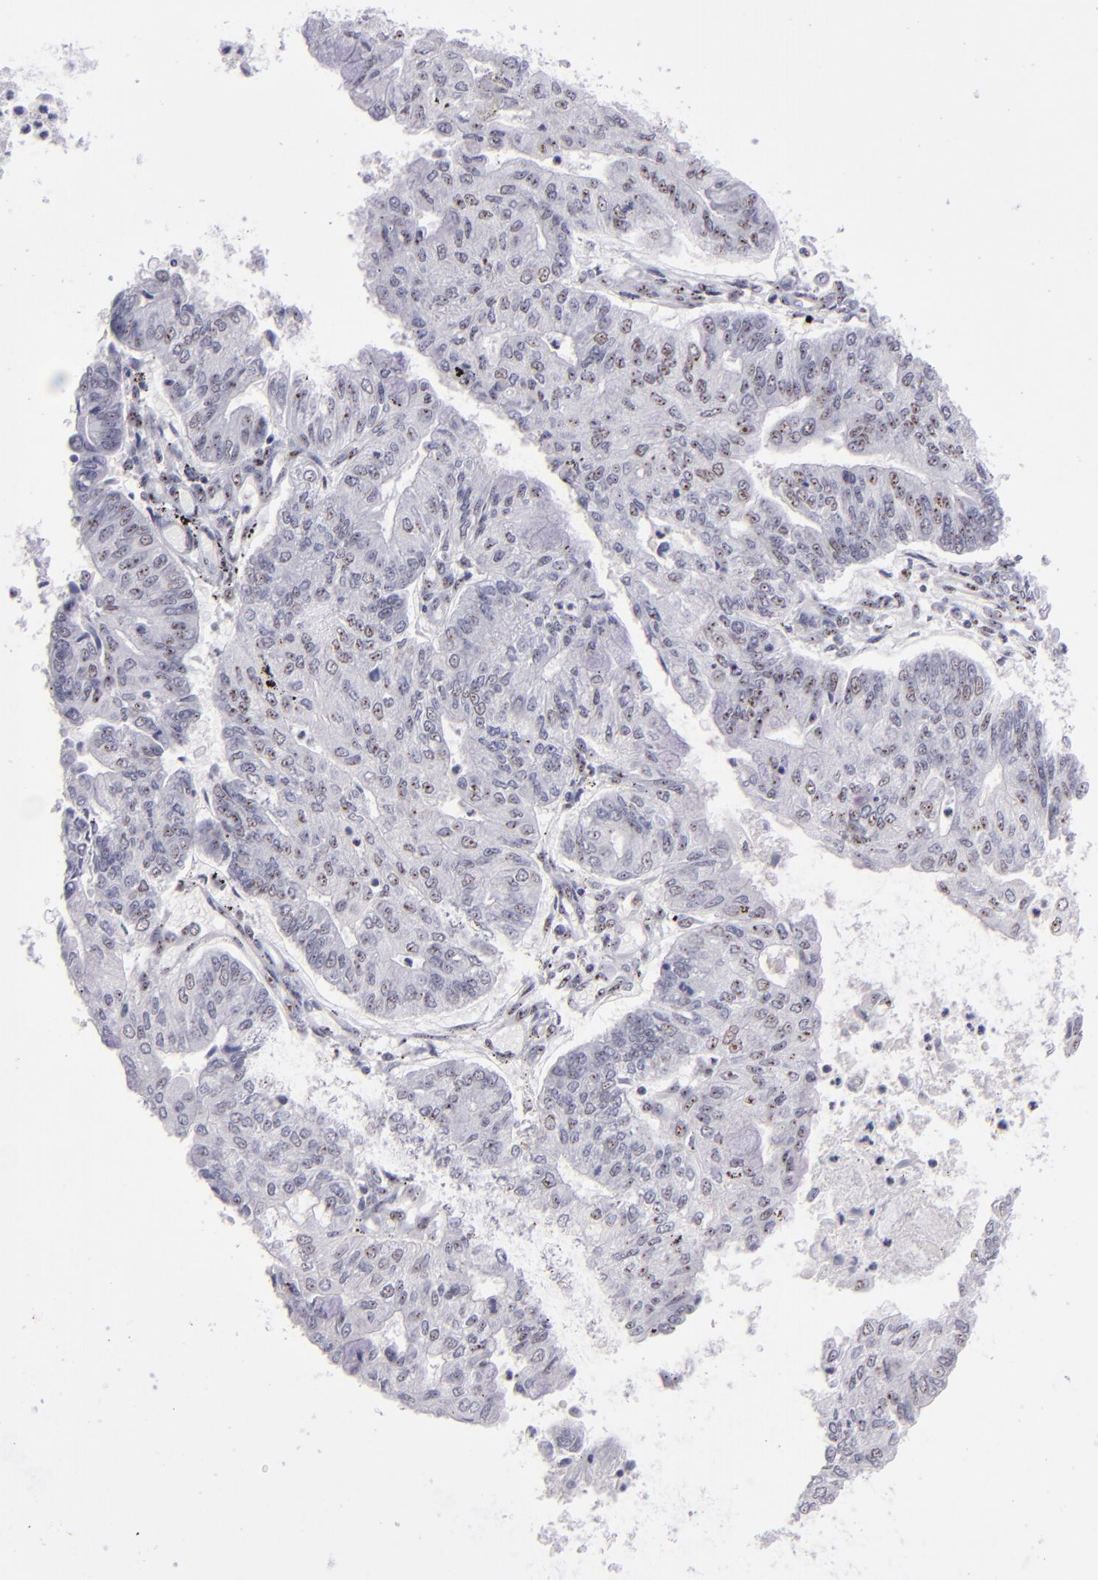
{"staining": {"intensity": "moderate", "quantity": "<25%", "location": "nuclear"}, "tissue": "endometrial cancer", "cell_type": "Tumor cells", "image_type": "cancer", "snomed": [{"axis": "morphology", "description": "Adenocarcinoma, NOS"}, {"axis": "topography", "description": "Endometrium"}], "caption": "Immunohistochemistry (IHC) staining of endometrial adenocarcinoma, which displays low levels of moderate nuclear staining in about <25% of tumor cells indicating moderate nuclear protein staining. The staining was performed using DAB (brown) for protein detection and nuclei were counterstained in hematoxylin (blue).", "gene": "TOP3A", "patient": {"sex": "female", "age": 59}}